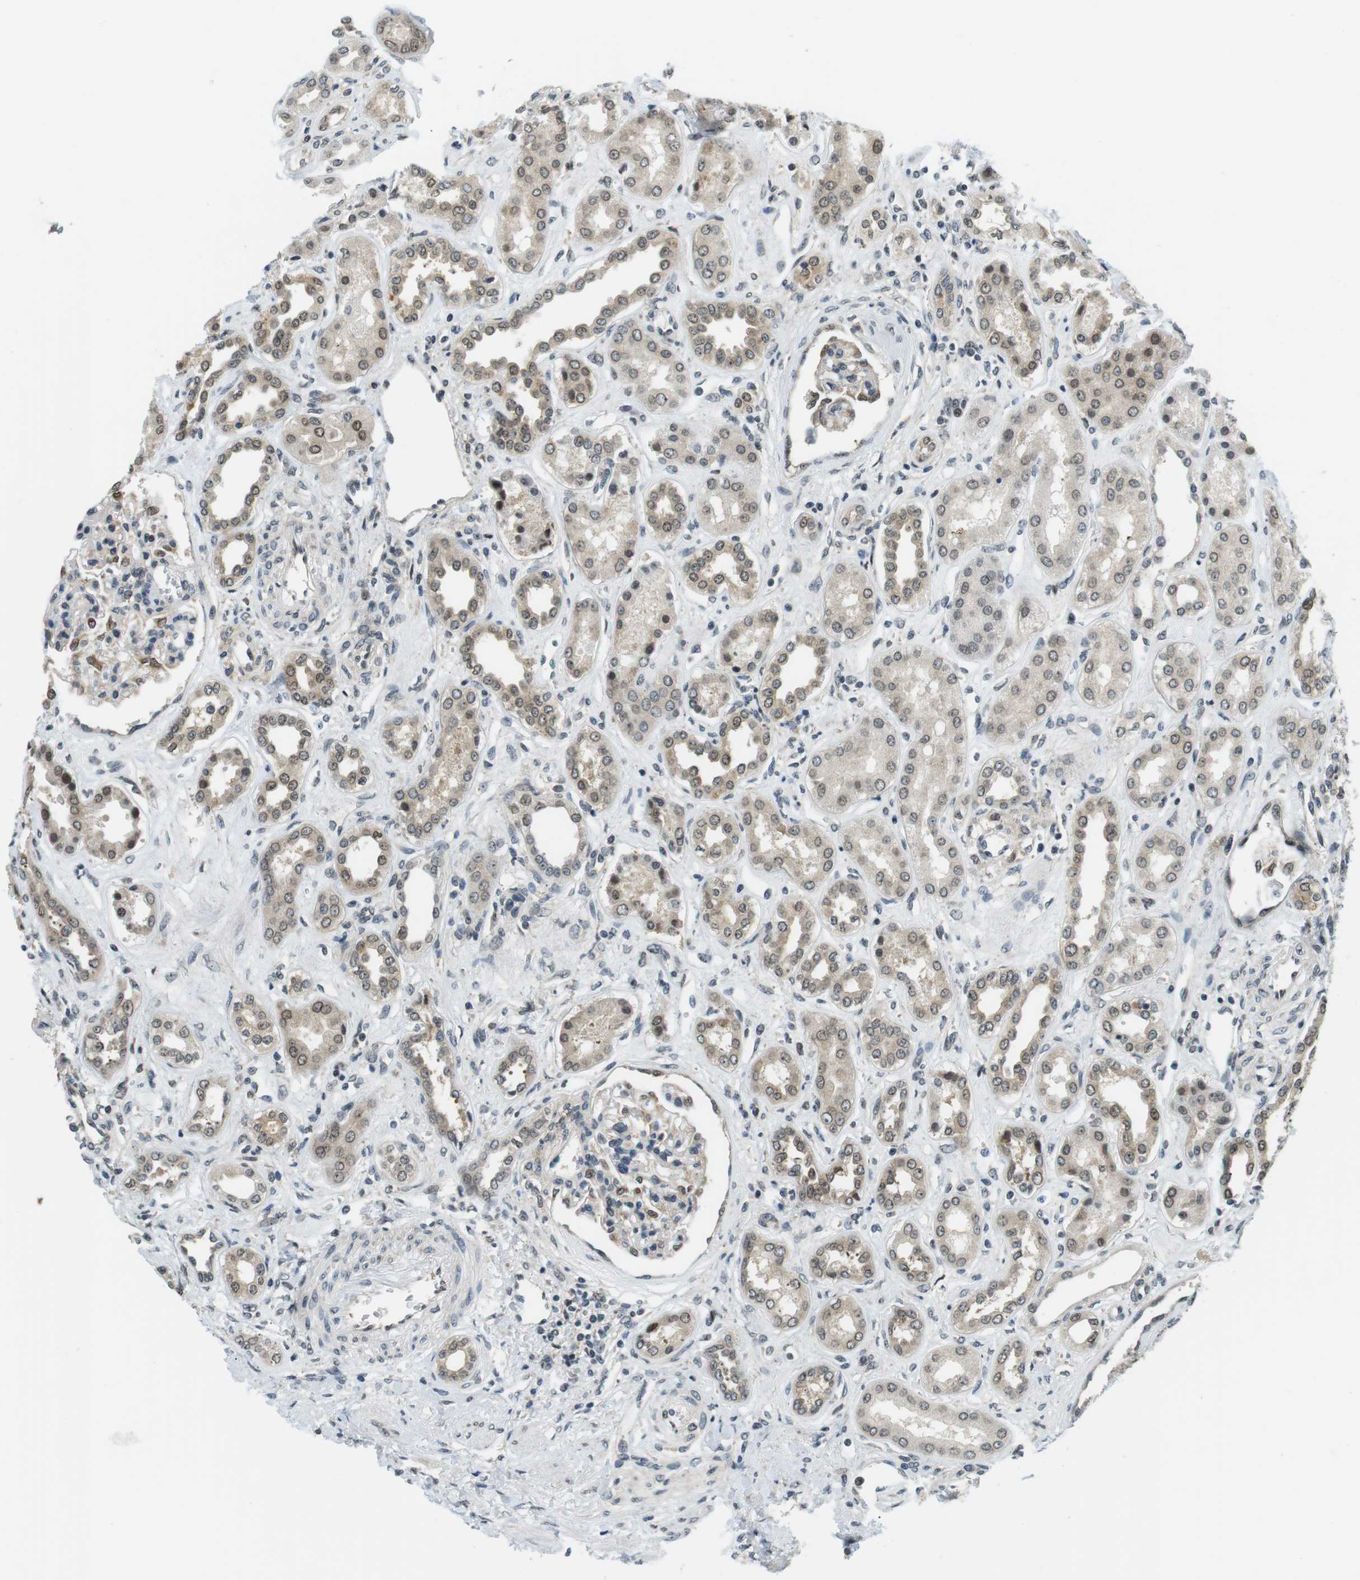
{"staining": {"intensity": "strong", "quantity": "25%-75%", "location": "cytoplasmic/membranous,nuclear"}, "tissue": "kidney", "cell_type": "Cells in glomeruli", "image_type": "normal", "snomed": [{"axis": "morphology", "description": "Normal tissue, NOS"}, {"axis": "topography", "description": "Kidney"}], "caption": "Normal kidney displays strong cytoplasmic/membranous,nuclear staining in approximately 25%-75% of cells in glomeruli, visualized by immunohistochemistry.", "gene": "CSNK2B", "patient": {"sex": "male", "age": 59}}